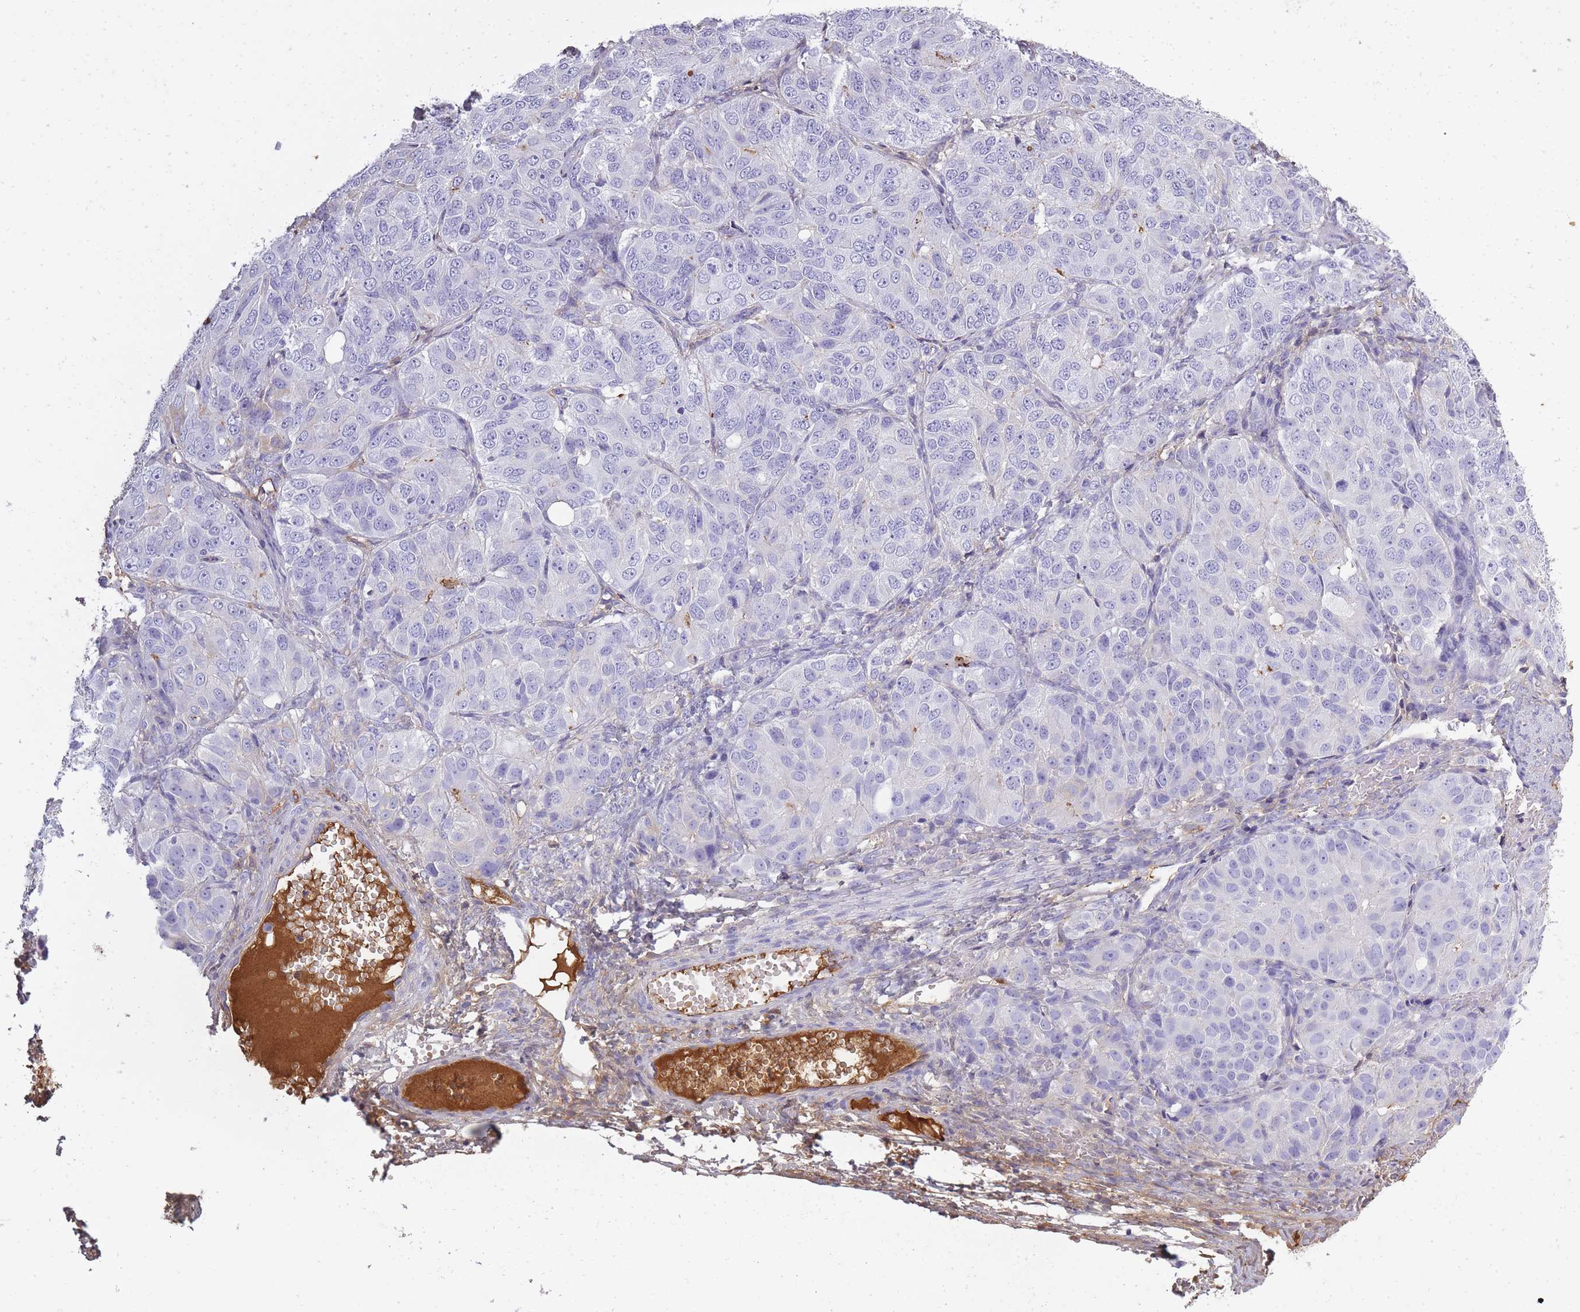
{"staining": {"intensity": "negative", "quantity": "none", "location": "none"}, "tissue": "ovarian cancer", "cell_type": "Tumor cells", "image_type": "cancer", "snomed": [{"axis": "morphology", "description": "Carcinoma, endometroid"}, {"axis": "topography", "description": "Ovary"}], "caption": "IHC histopathology image of neoplastic tissue: ovarian cancer (endometroid carcinoma) stained with DAB exhibits no significant protein staining in tumor cells. (Immunohistochemistry (ihc), brightfield microscopy, high magnification).", "gene": "IGKV1D-42", "patient": {"sex": "female", "age": 51}}